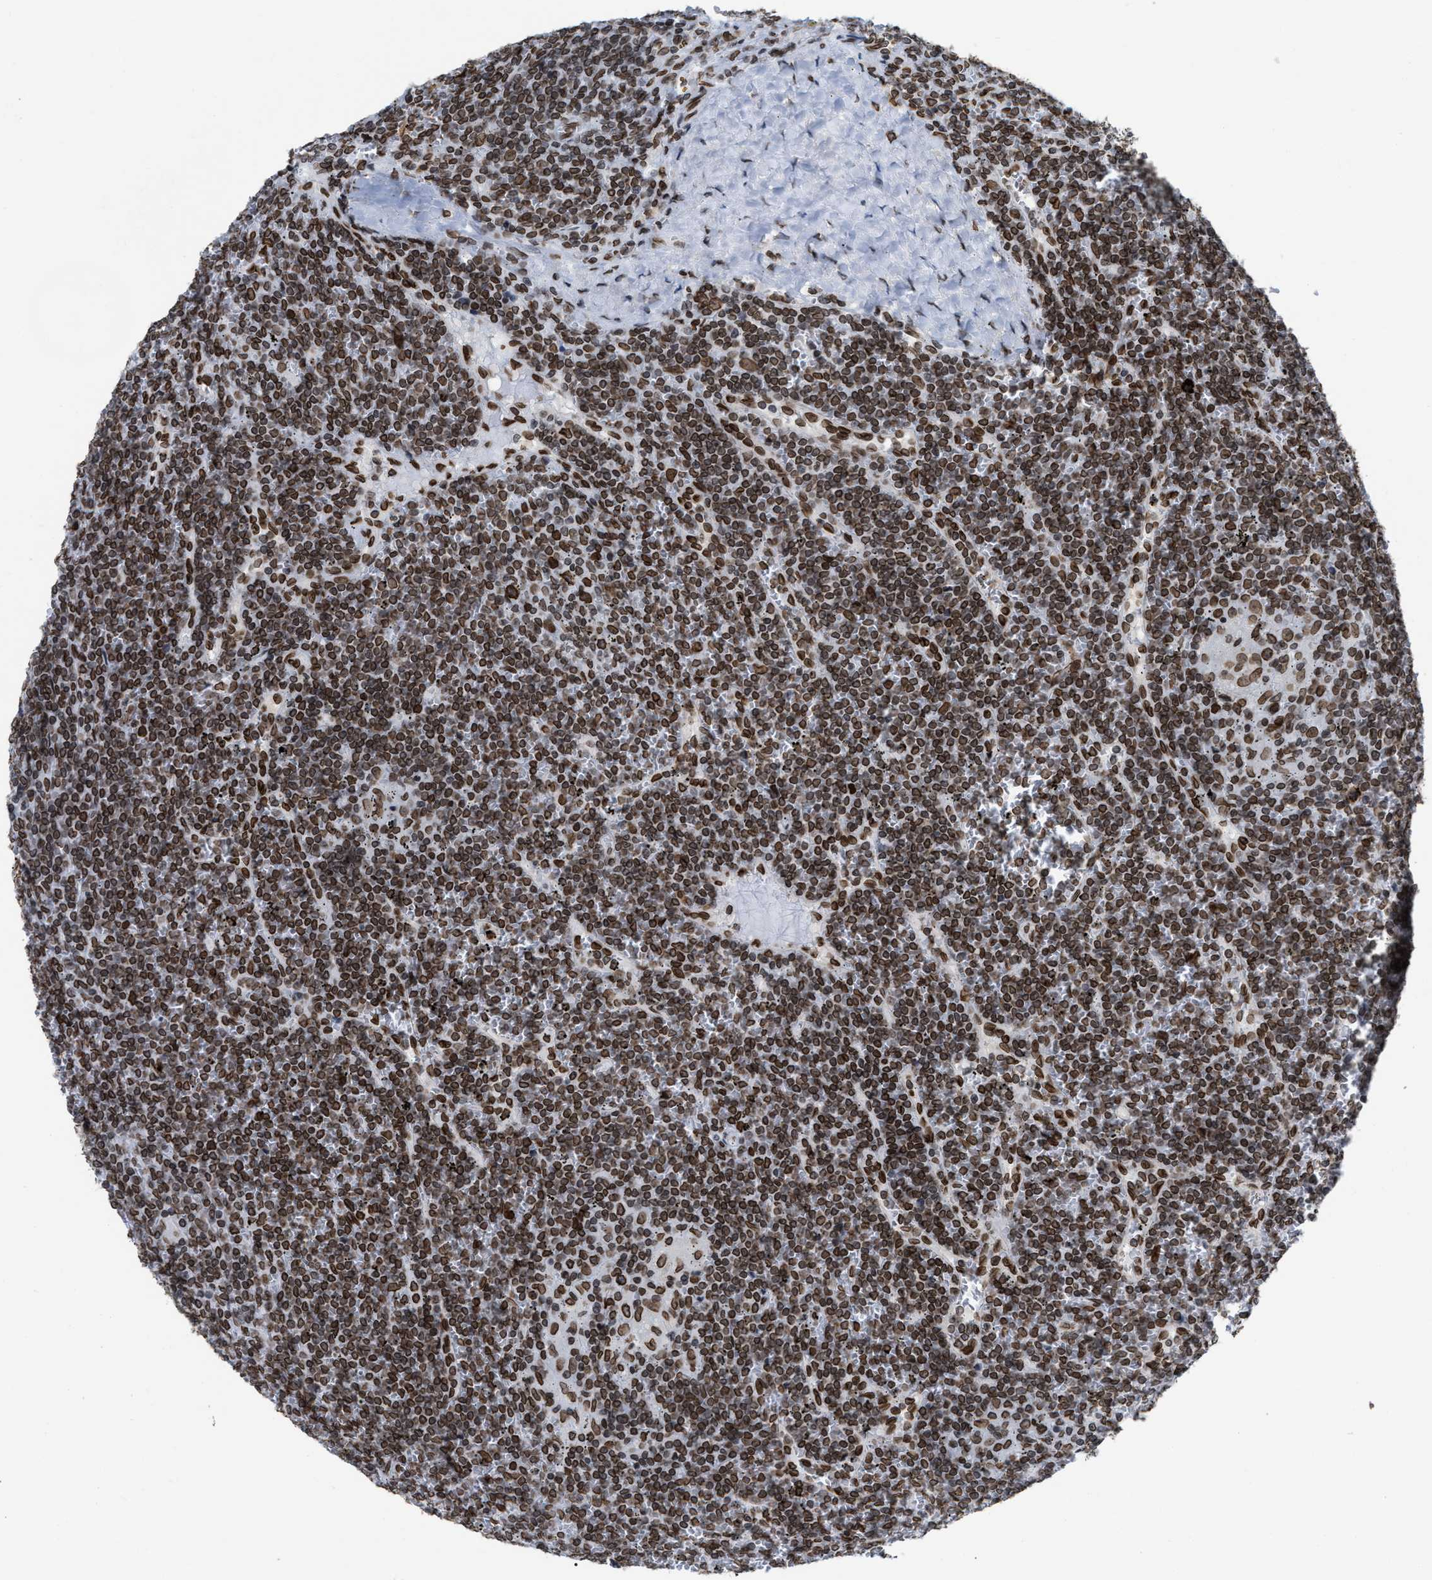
{"staining": {"intensity": "moderate", "quantity": ">75%", "location": "cytoplasmic/membranous,nuclear"}, "tissue": "lymphoma", "cell_type": "Tumor cells", "image_type": "cancer", "snomed": [{"axis": "morphology", "description": "Malignant lymphoma, non-Hodgkin's type, Low grade"}, {"axis": "topography", "description": "Spleen"}], "caption": "Moderate cytoplasmic/membranous and nuclear positivity for a protein is present in approximately >75% of tumor cells of malignant lymphoma, non-Hodgkin's type (low-grade) using IHC.", "gene": "TPR", "patient": {"sex": "female", "age": 19}}